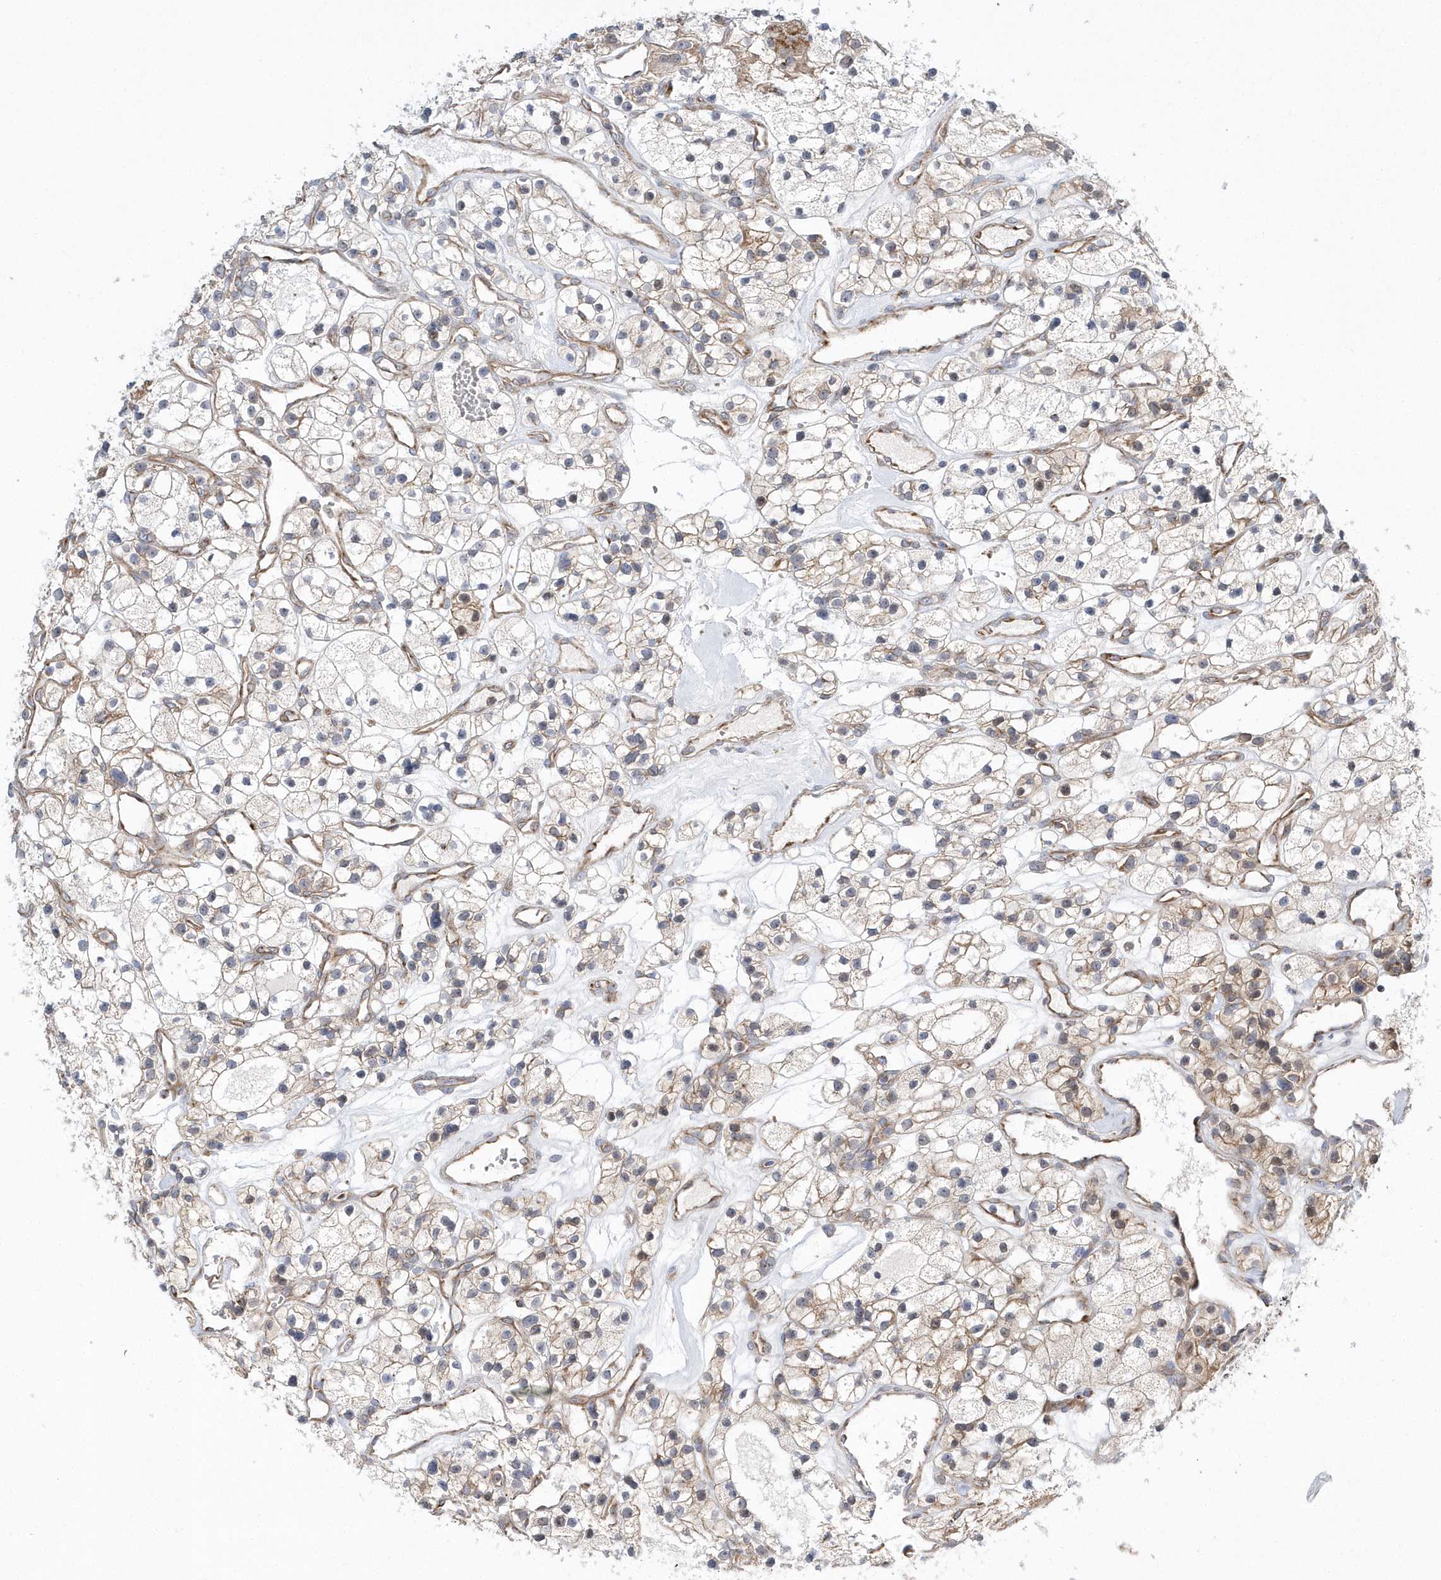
{"staining": {"intensity": "moderate", "quantity": "<25%", "location": "cytoplasmic/membranous"}, "tissue": "renal cancer", "cell_type": "Tumor cells", "image_type": "cancer", "snomed": [{"axis": "morphology", "description": "Adenocarcinoma, NOS"}, {"axis": "topography", "description": "Kidney"}], "caption": "The image displays staining of renal adenocarcinoma, revealing moderate cytoplasmic/membranous protein staining (brown color) within tumor cells. The staining is performed using DAB brown chromogen to label protein expression. The nuclei are counter-stained blue using hematoxylin.", "gene": "OPA1", "patient": {"sex": "female", "age": 57}}